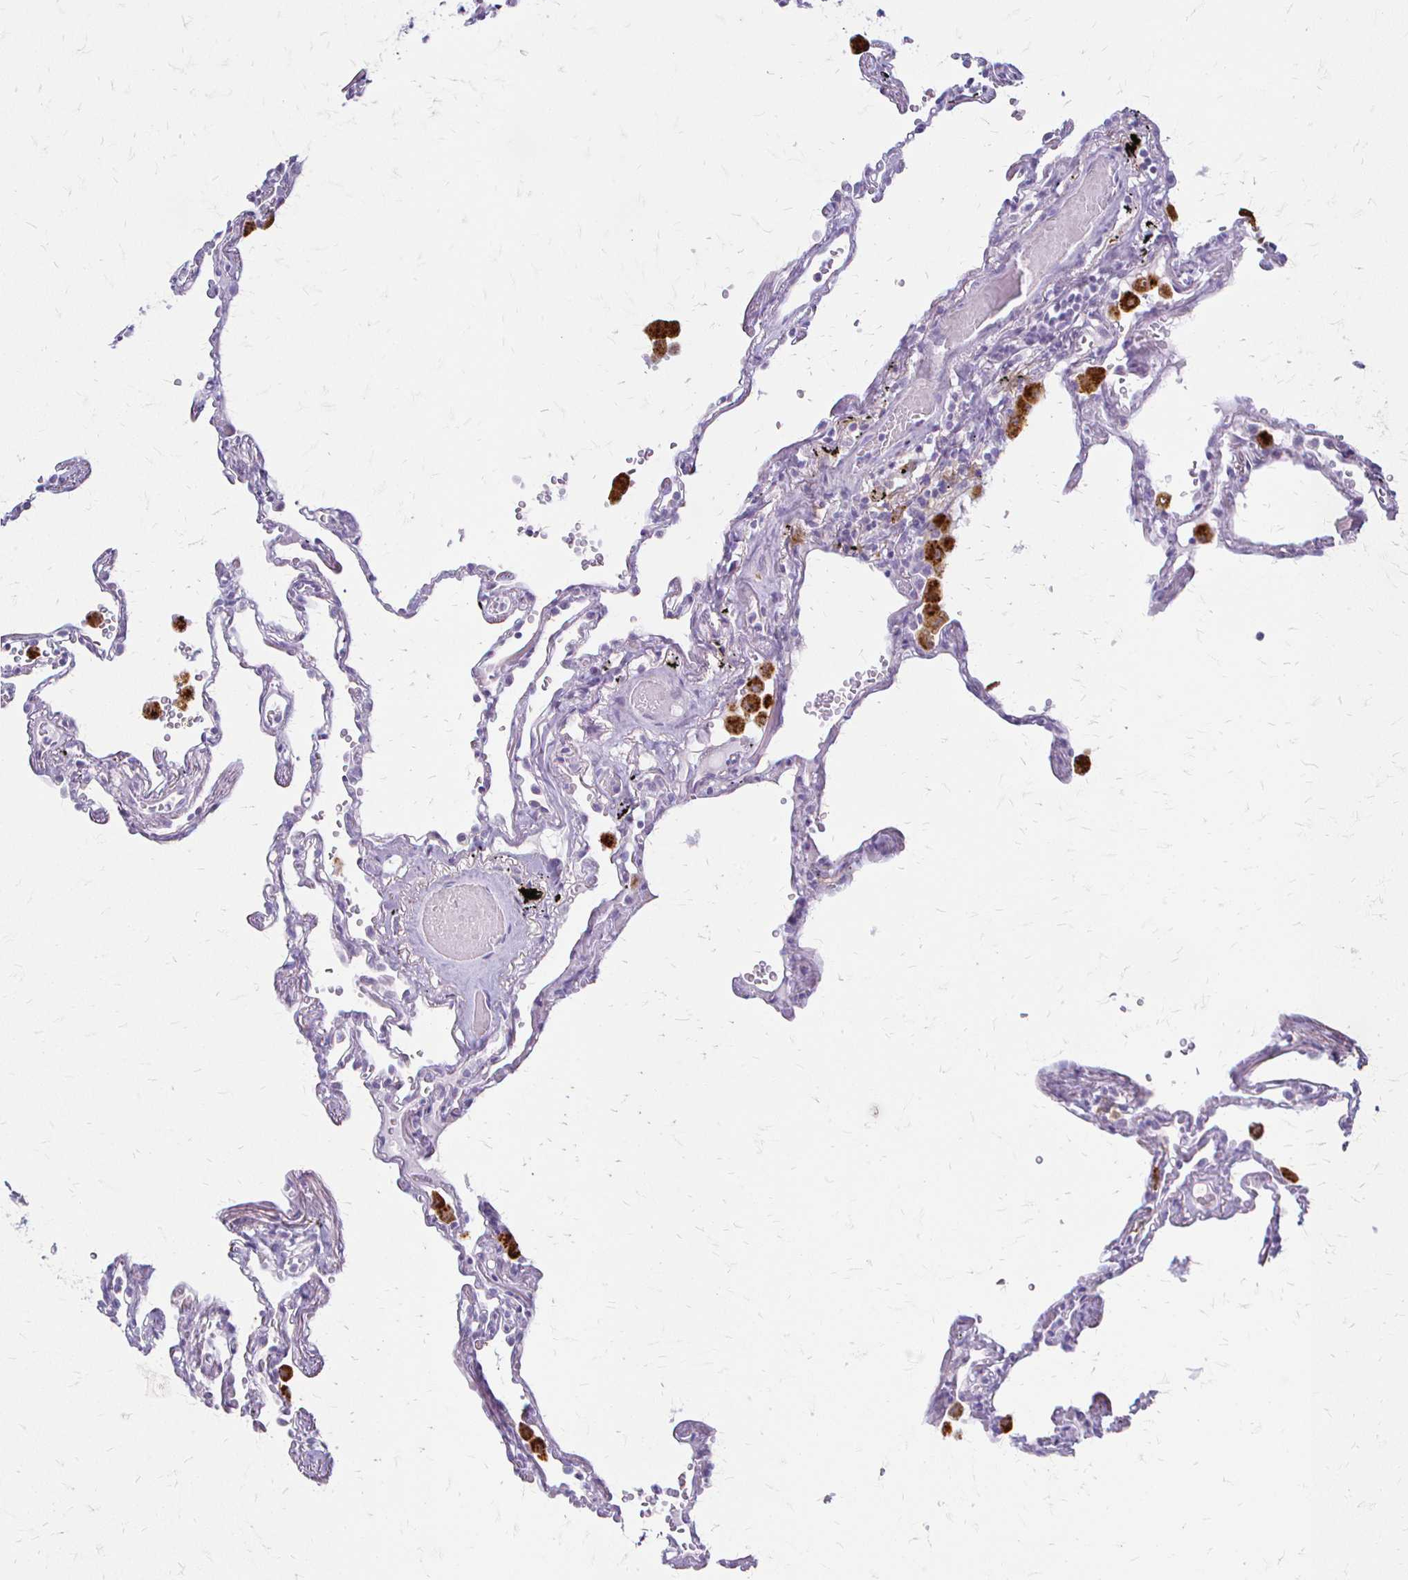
{"staining": {"intensity": "negative", "quantity": "none", "location": "none"}, "tissue": "lung", "cell_type": "Alveolar cells", "image_type": "normal", "snomed": [{"axis": "morphology", "description": "Normal tissue, NOS"}, {"axis": "topography", "description": "Lung"}], "caption": "The immunohistochemistry (IHC) micrograph has no significant staining in alveolar cells of lung. The staining was performed using DAB (3,3'-diaminobenzidine) to visualize the protein expression in brown, while the nuclei were stained in blue with hematoxylin (Magnification: 20x).", "gene": "ACP5", "patient": {"sex": "female", "age": 67}}